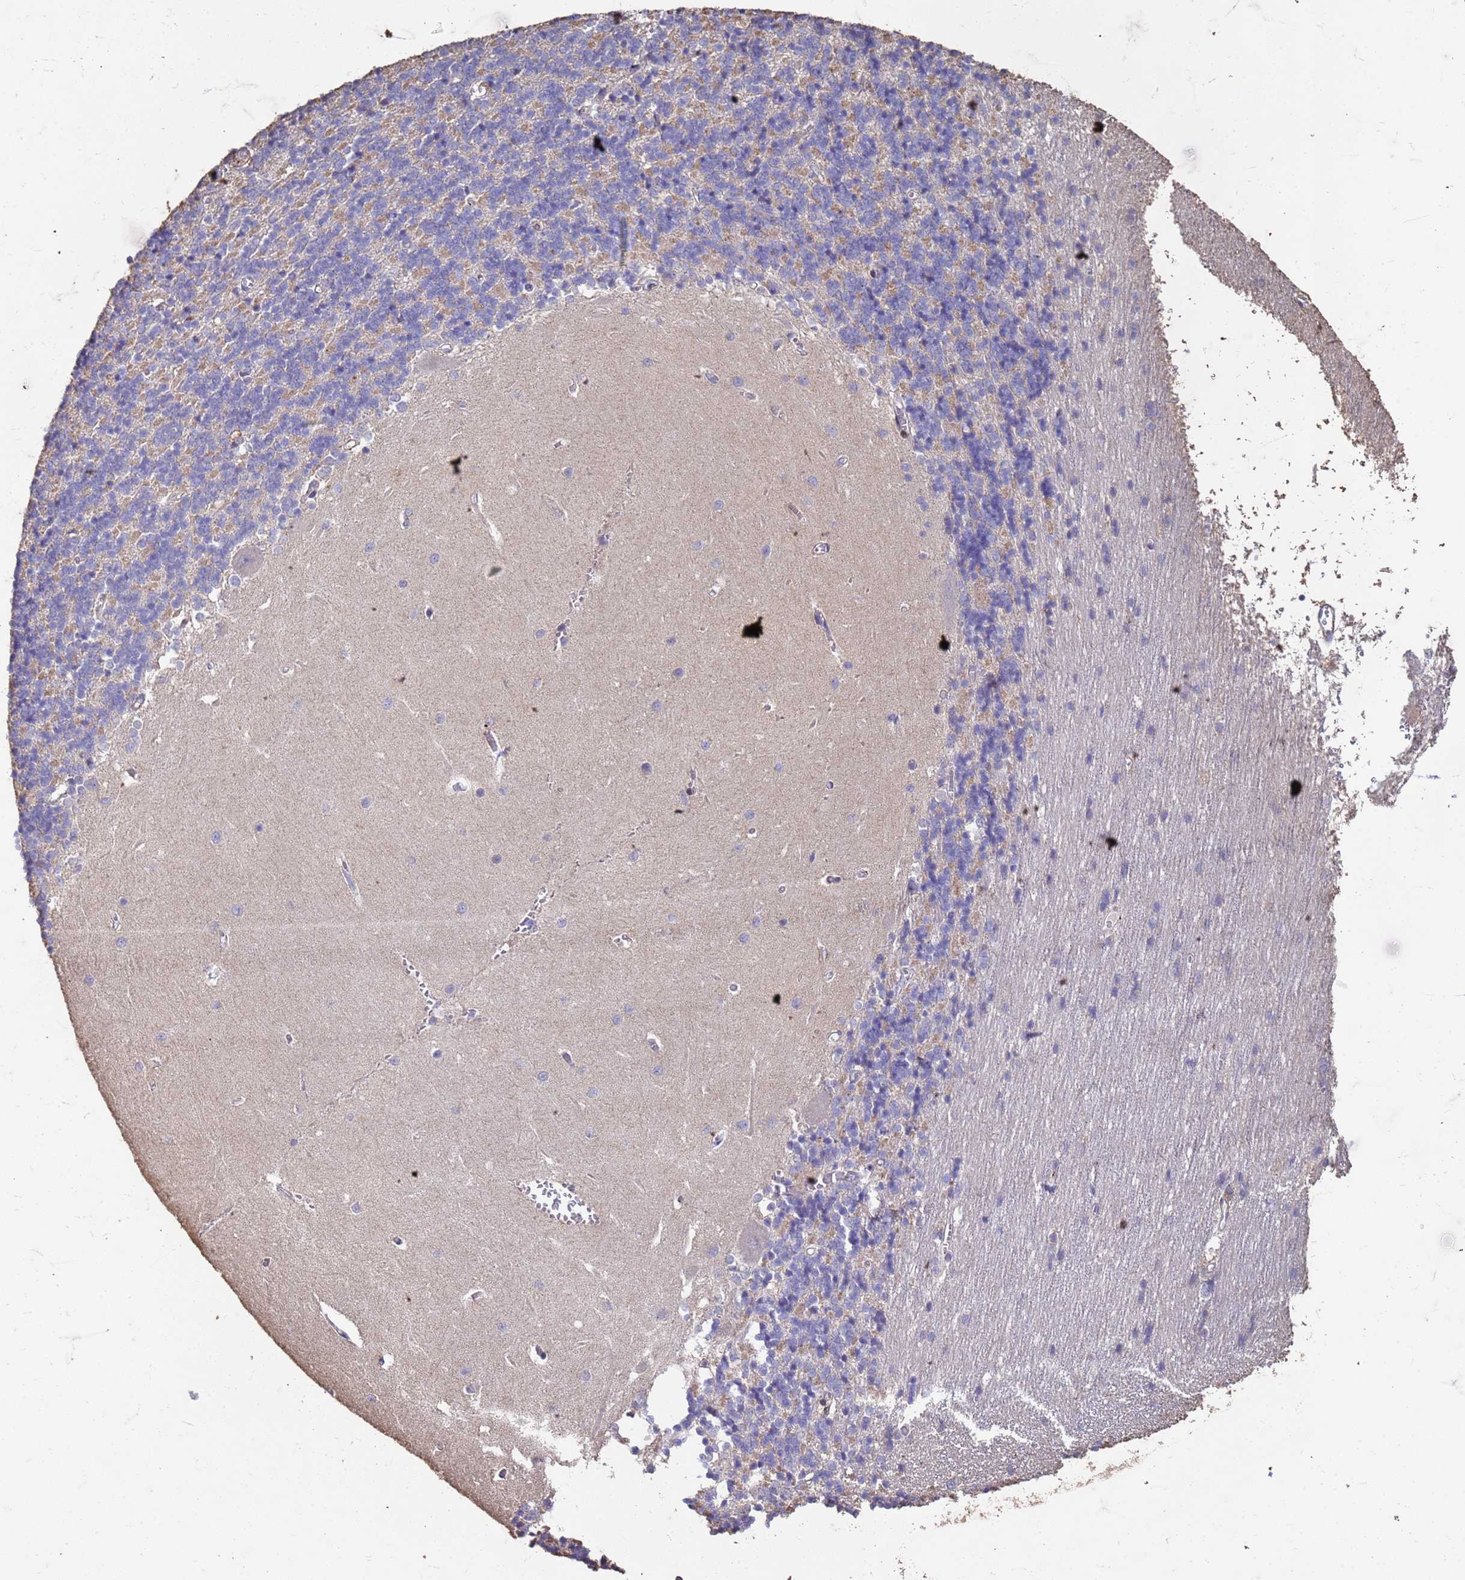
{"staining": {"intensity": "weak", "quantity": "25%-75%", "location": "cytoplasmic/membranous"}, "tissue": "cerebellum", "cell_type": "Cells in granular layer", "image_type": "normal", "snomed": [{"axis": "morphology", "description": "Normal tissue, NOS"}, {"axis": "topography", "description": "Cerebellum"}], "caption": "Immunohistochemistry (IHC) (DAB) staining of normal human cerebellum reveals weak cytoplasmic/membranous protein positivity in approximately 25%-75% of cells in granular layer.", "gene": "SLC25A15", "patient": {"sex": "male", "age": 37}}